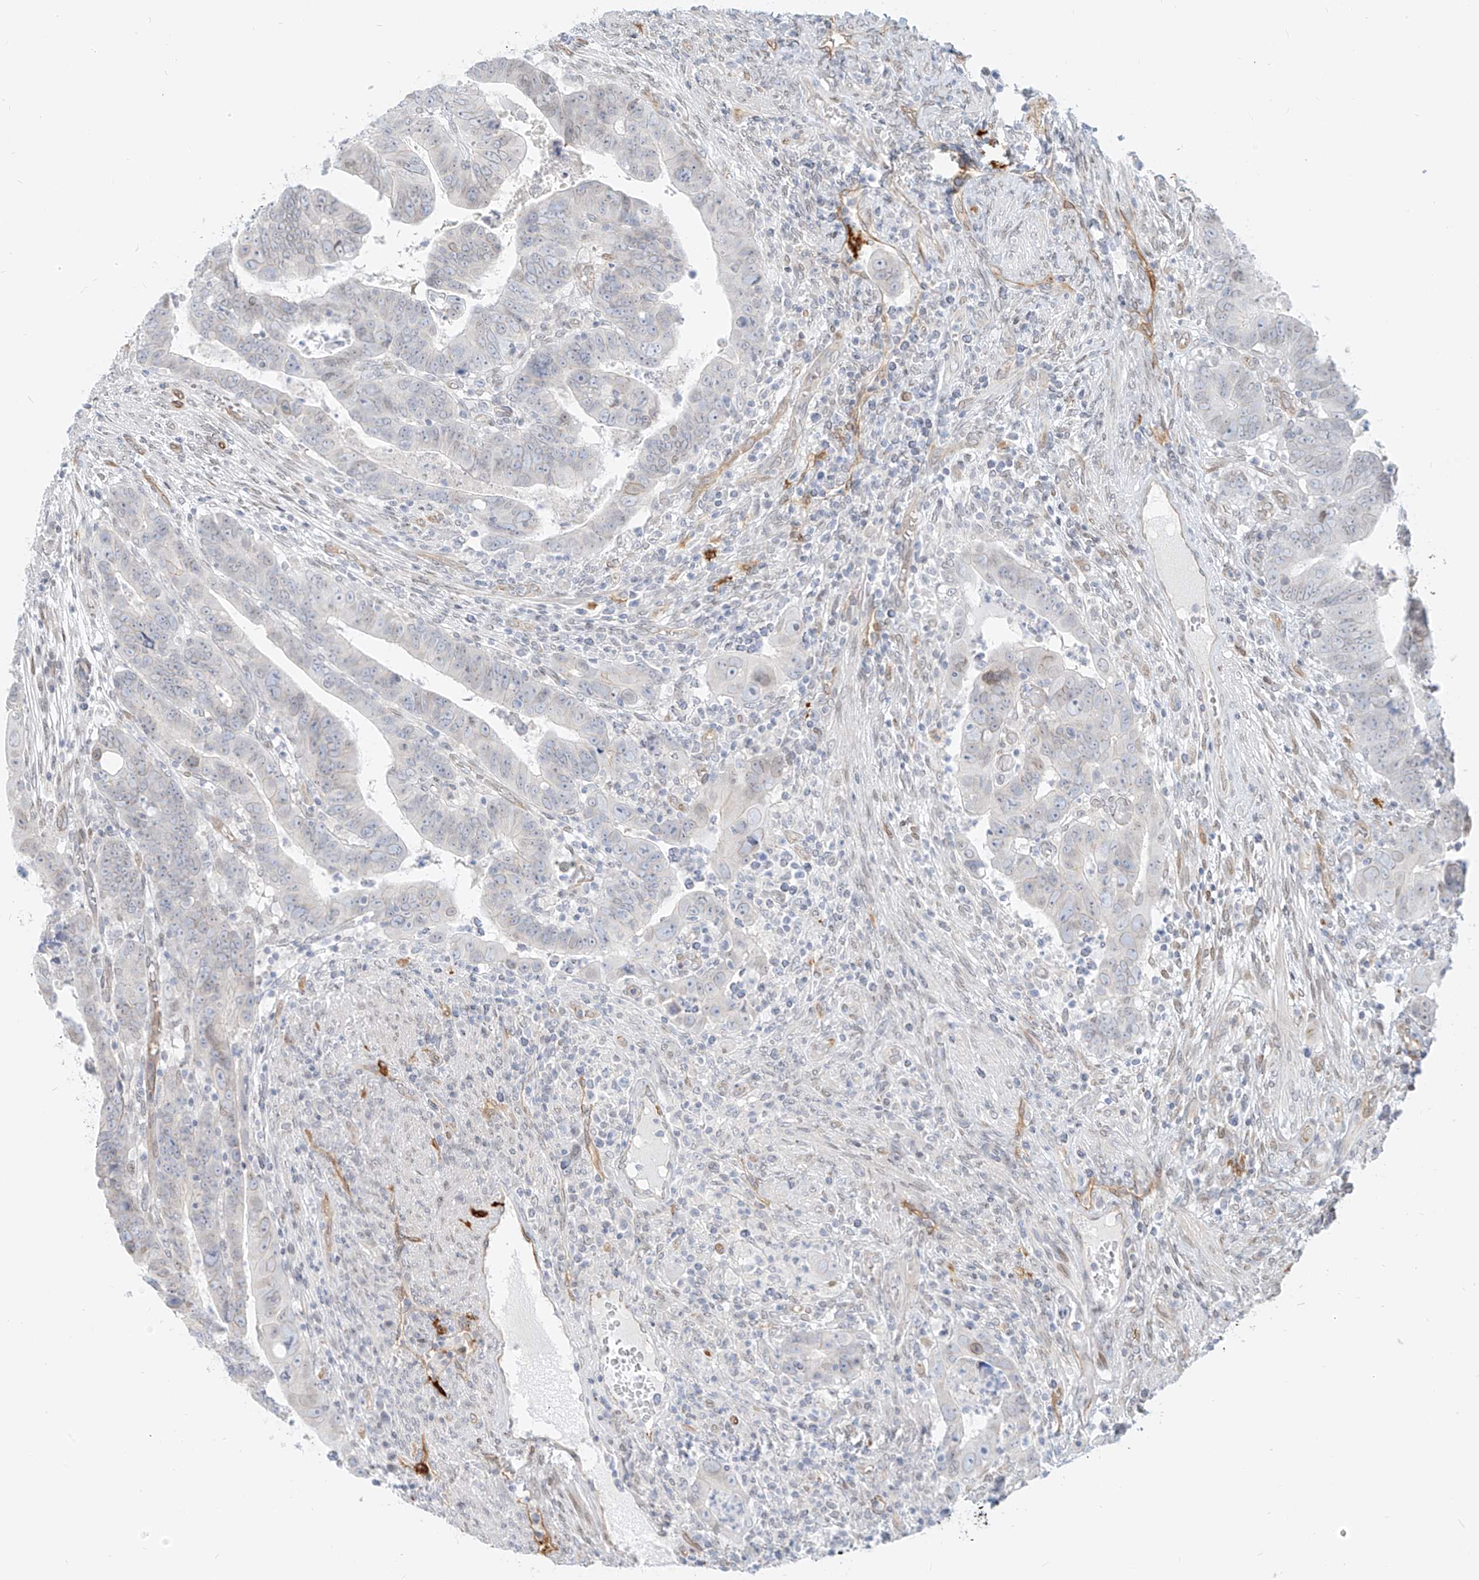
{"staining": {"intensity": "negative", "quantity": "none", "location": "none"}, "tissue": "colorectal cancer", "cell_type": "Tumor cells", "image_type": "cancer", "snomed": [{"axis": "morphology", "description": "Normal tissue, NOS"}, {"axis": "morphology", "description": "Adenocarcinoma, NOS"}, {"axis": "topography", "description": "Rectum"}], "caption": "High magnification brightfield microscopy of colorectal adenocarcinoma stained with DAB (brown) and counterstained with hematoxylin (blue): tumor cells show no significant positivity.", "gene": "NHSL1", "patient": {"sex": "female", "age": 65}}